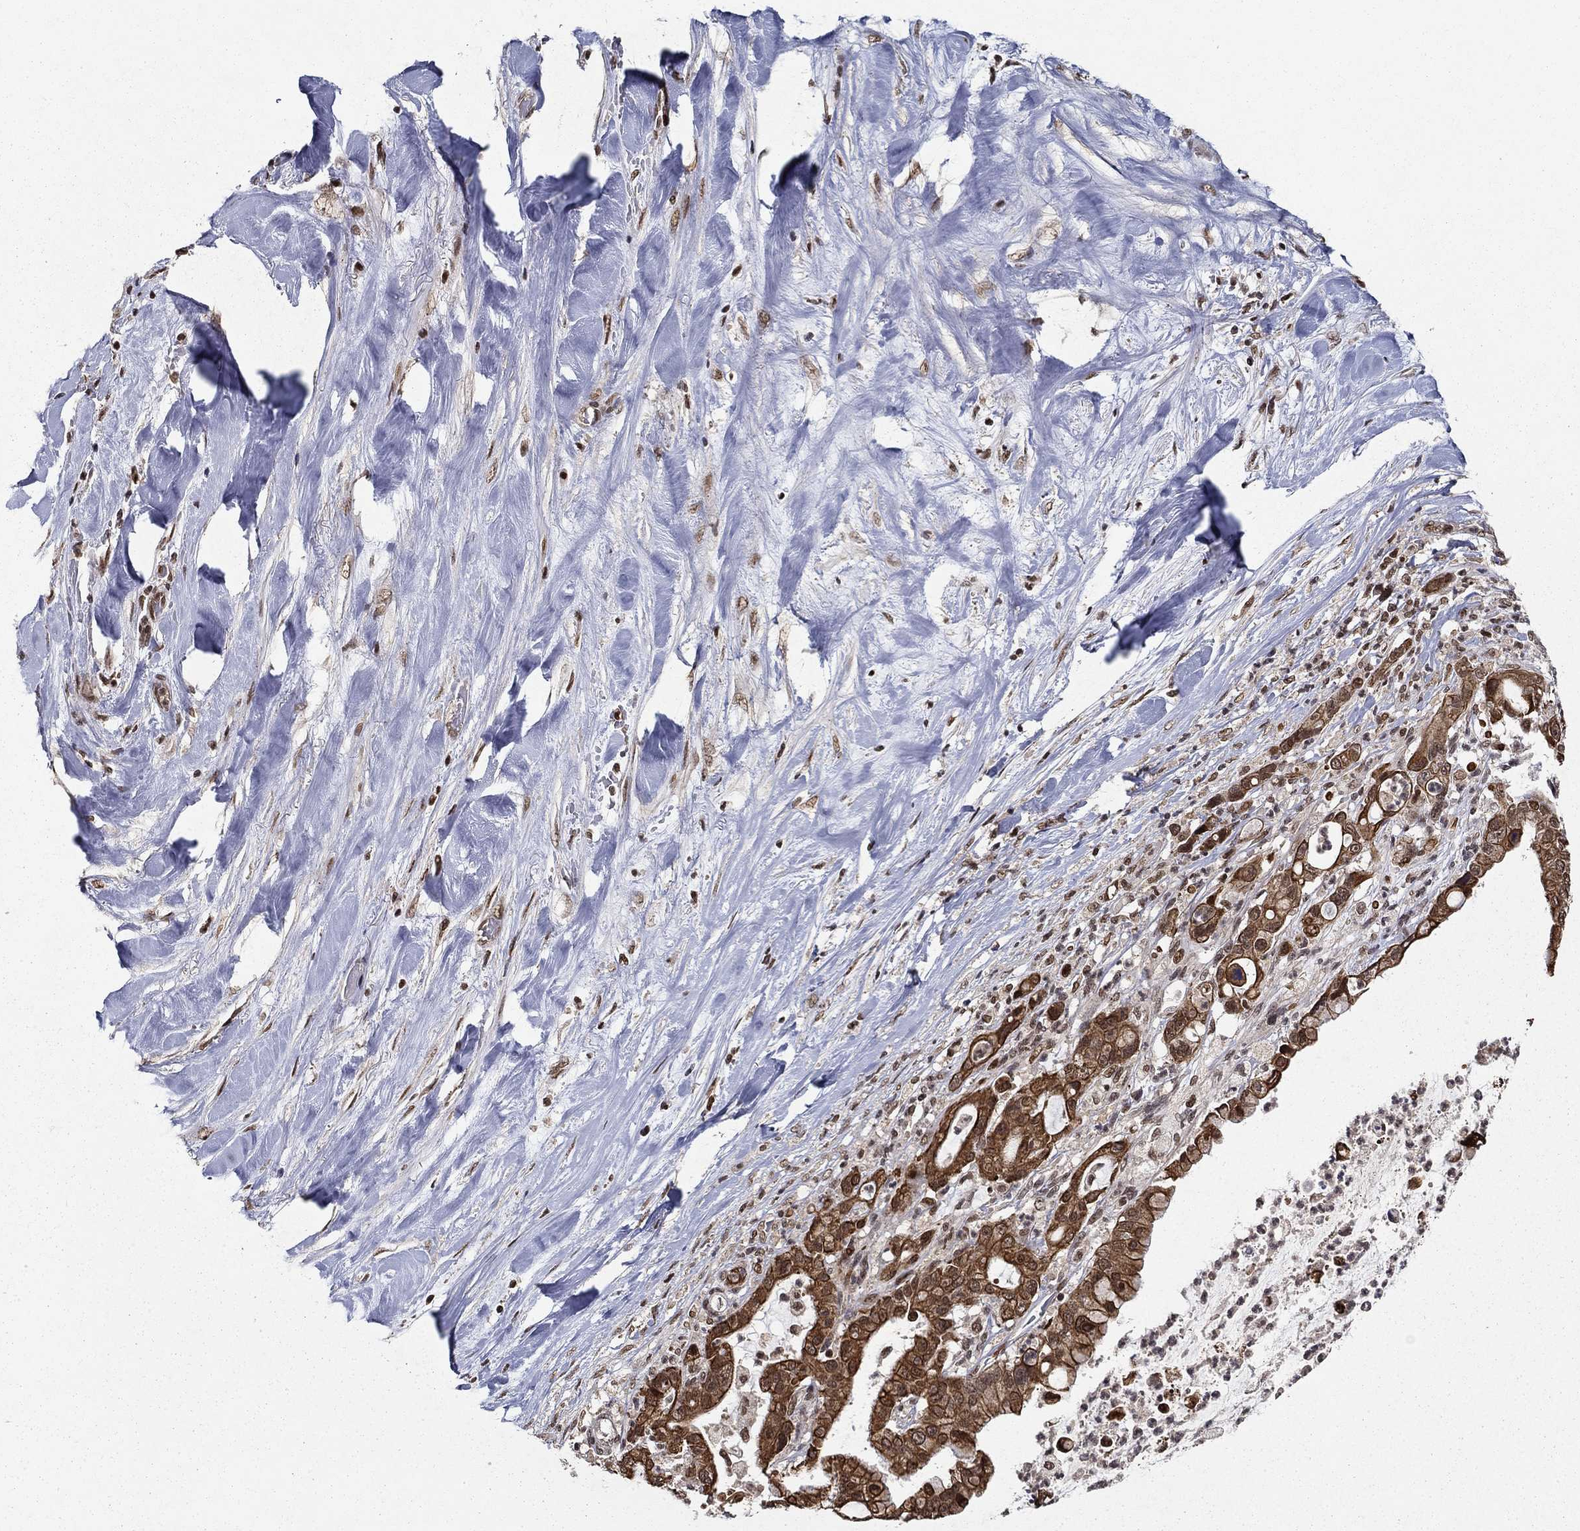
{"staining": {"intensity": "strong", "quantity": "25%-75%", "location": "cytoplasmic/membranous"}, "tissue": "liver cancer", "cell_type": "Tumor cells", "image_type": "cancer", "snomed": [{"axis": "morphology", "description": "Cholangiocarcinoma"}, {"axis": "topography", "description": "Liver"}], "caption": "This is a micrograph of IHC staining of cholangiocarcinoma (liver), which shows strong positivity in the cytoplasmic/membranous of tumor cells.", "gene": "CDCA7L", "patient": {"sex": "female", "age": 54}}